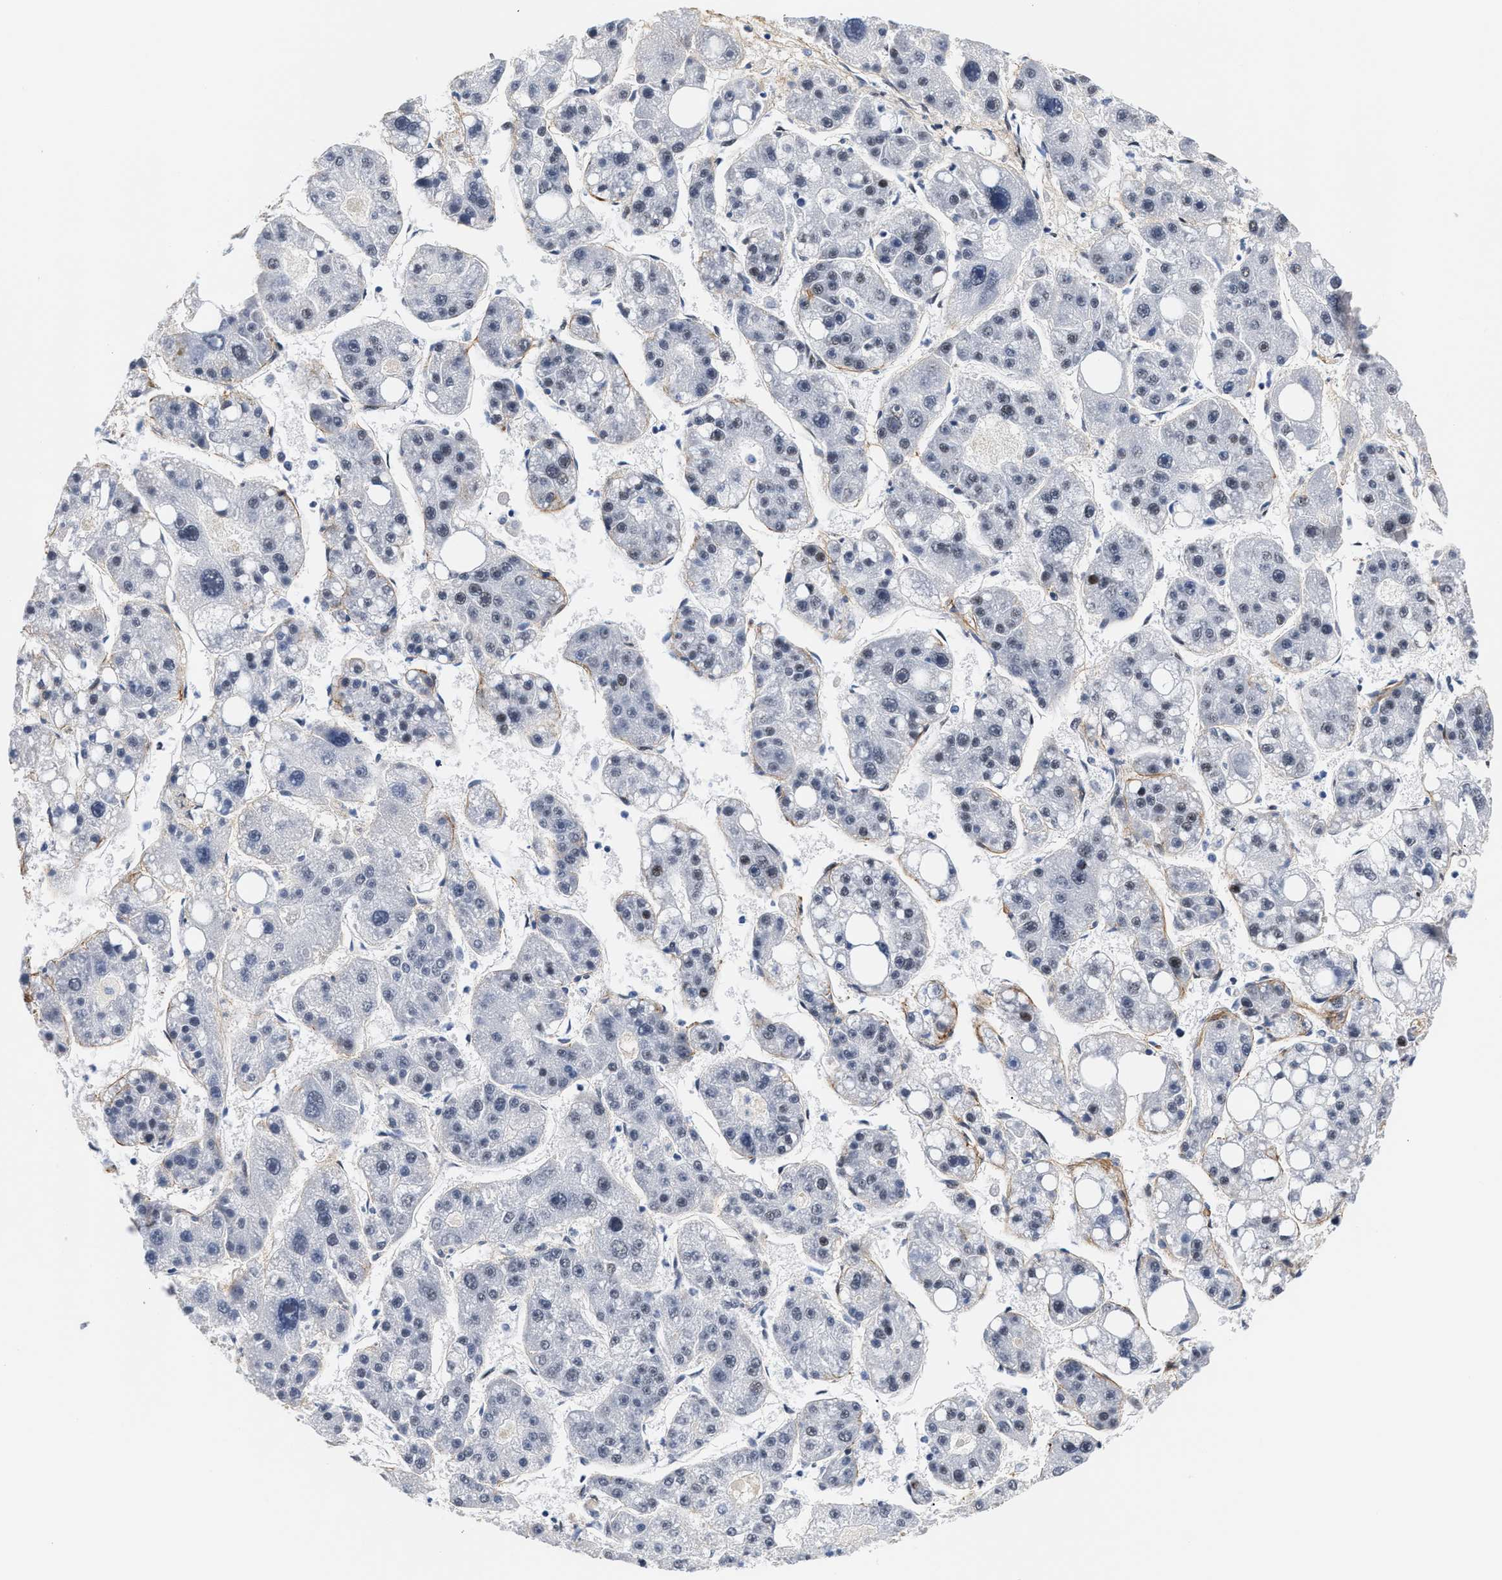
{"staining": {"intensity": "weak", "quantity": "<25%", "location": "nuclear"}, "tissue": "liver cancer", "cell_type": "Tumor cells", "image_type": "cancer", "snomed": [{"axis": "morphology", "description": "Carcinoma, Hepatocellular, NOS"}, {"axis": "topography", "description": "Liver"}], "caption": "IHC of human liver cancer (hepatocellular carcinoma) exhibits no staining in tumor cells.", "gene": "ACTL7B", "patient": {"sex": "female", "age": 61}}